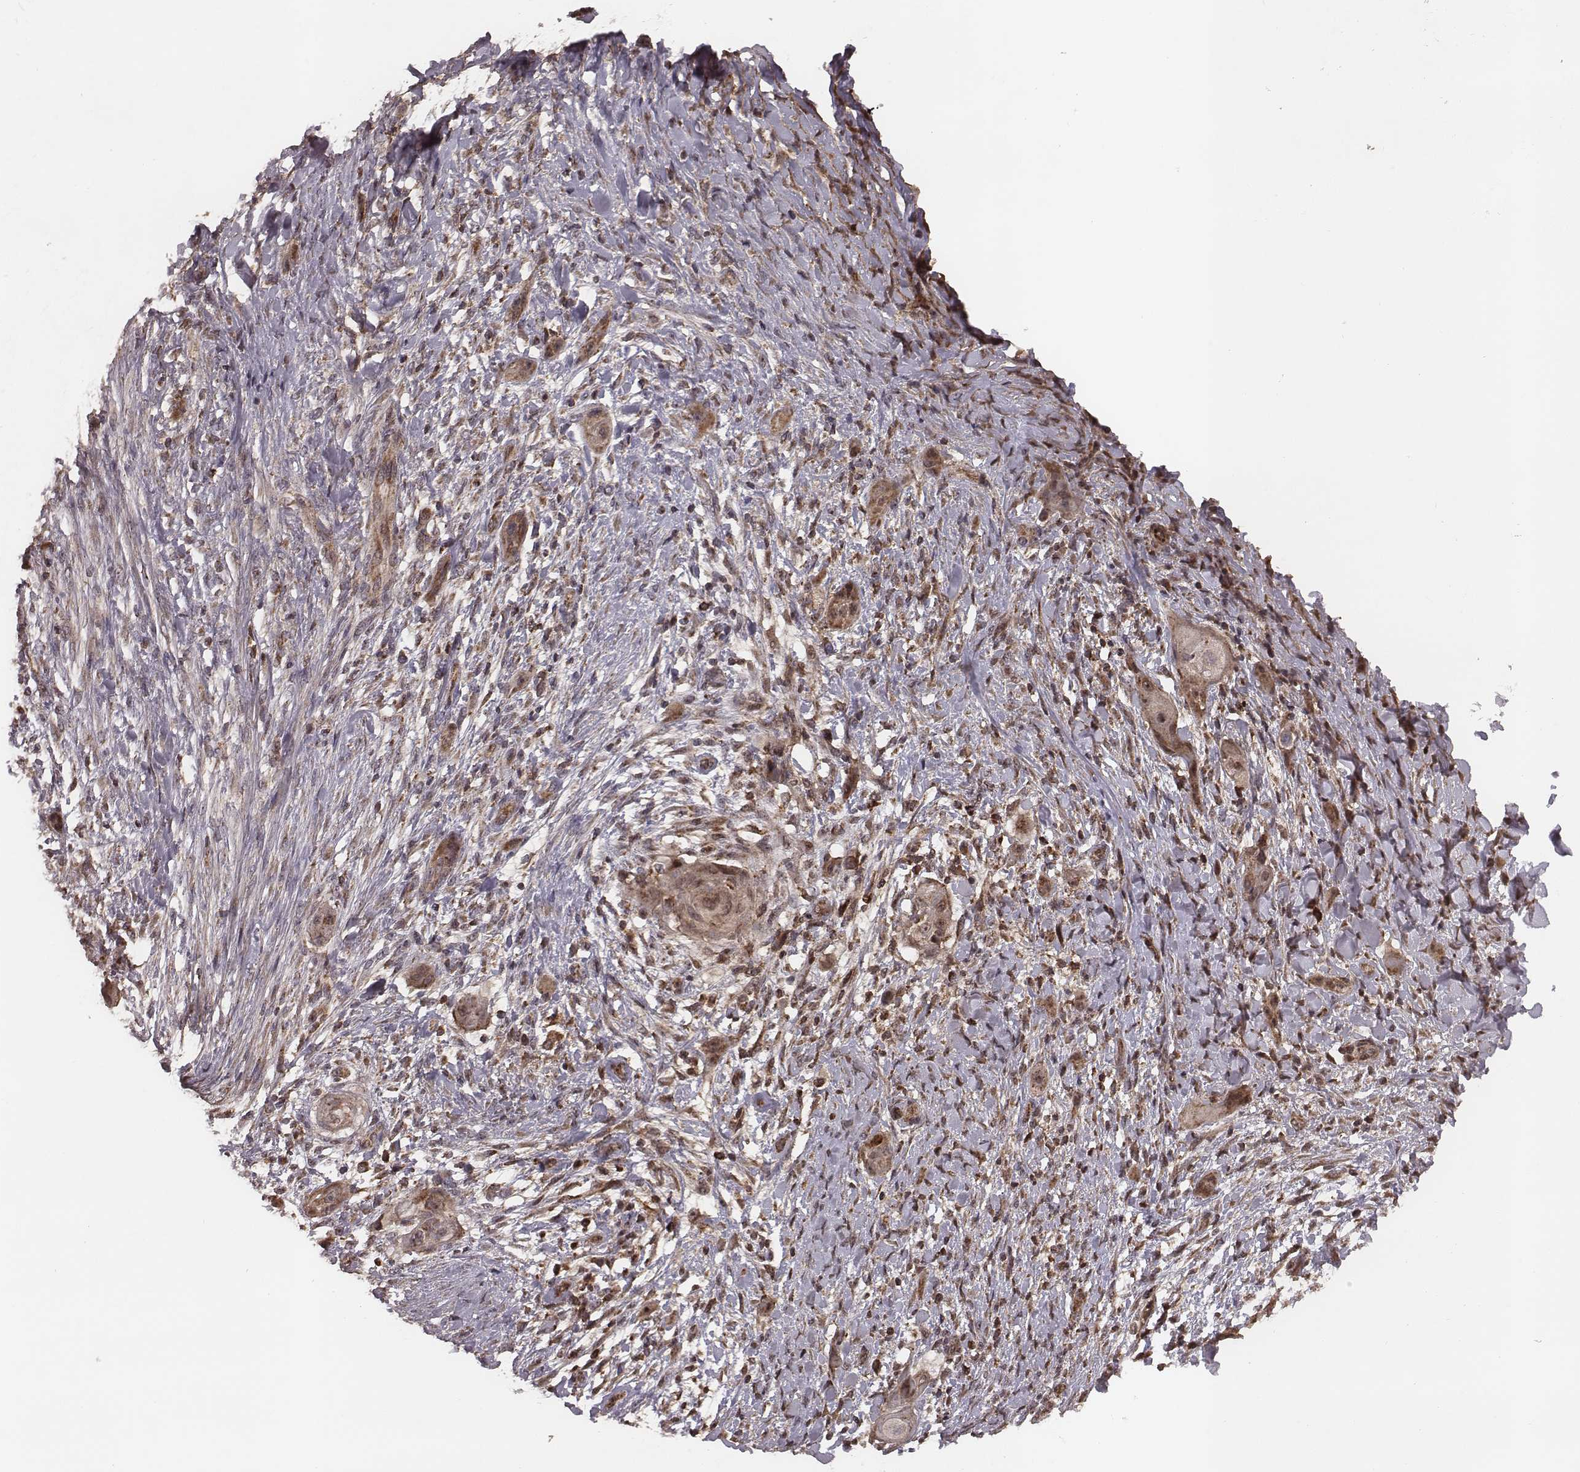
{"staining": {"intensity": "moderate", "quantity": ">75%", "location": "cytoplasmic/membranous"}, "tissue": "skin cancer", "cell_type": "Tumor cells", "image_type": "cancer", "snomed": [{"axis": "morphology", "description": "Squamous cell carcinoma, NOS"}, {"axis": "topography", "description": "Skin"}], "caption": "Tumor cells show moderate cytoplasmic/membranous expression in approximately >75% of cells in skin cancer.", "gene": "ZDHHC21", "patient": {"sex": "male", "age": 62}}